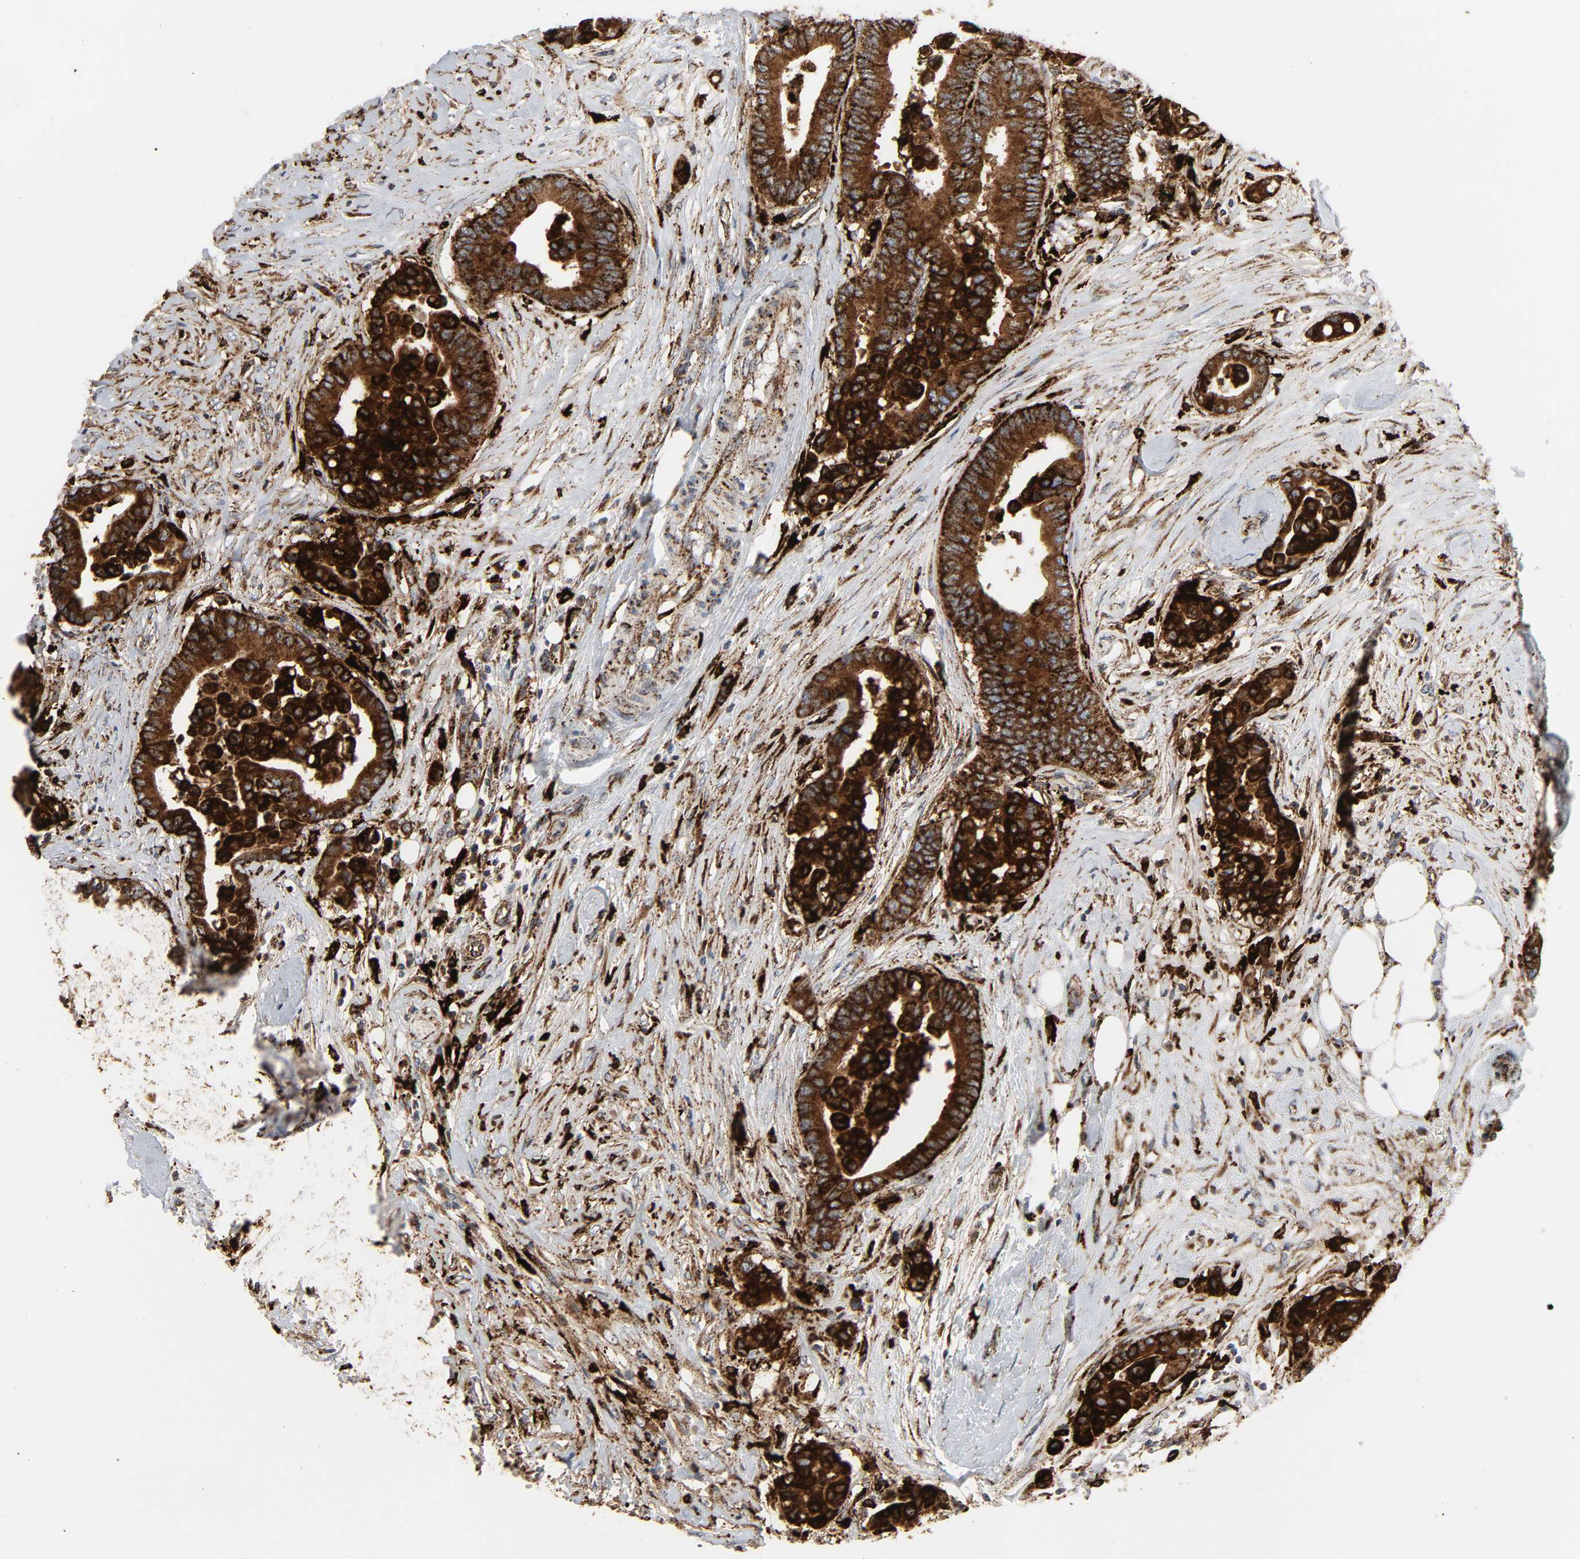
{"staining": {"intensity": "strong", "quantity": ">75%", "location": "cytoplasmic/membranous"}, "tissue": "colorectal cancer", "cell_type": "Tumor cells", "image_type": "cancer", "snomed": [{"axis": "morphology", "description": "Adenocarcinoma, NOS"}, {"axis": "topography", "description": "Colon"}], "caption": "Adenocarcinoma (colorectal) stained with immunohistochemistry (IHC) exhibits strong cytoplasmic/membranous positivity in approximately >75% of tumor cells. (brown staining indicates protein expression, while blue staining denotes nuclei).", "gene": "PSAP", "patient": {"sex": "male", "age": 82}}